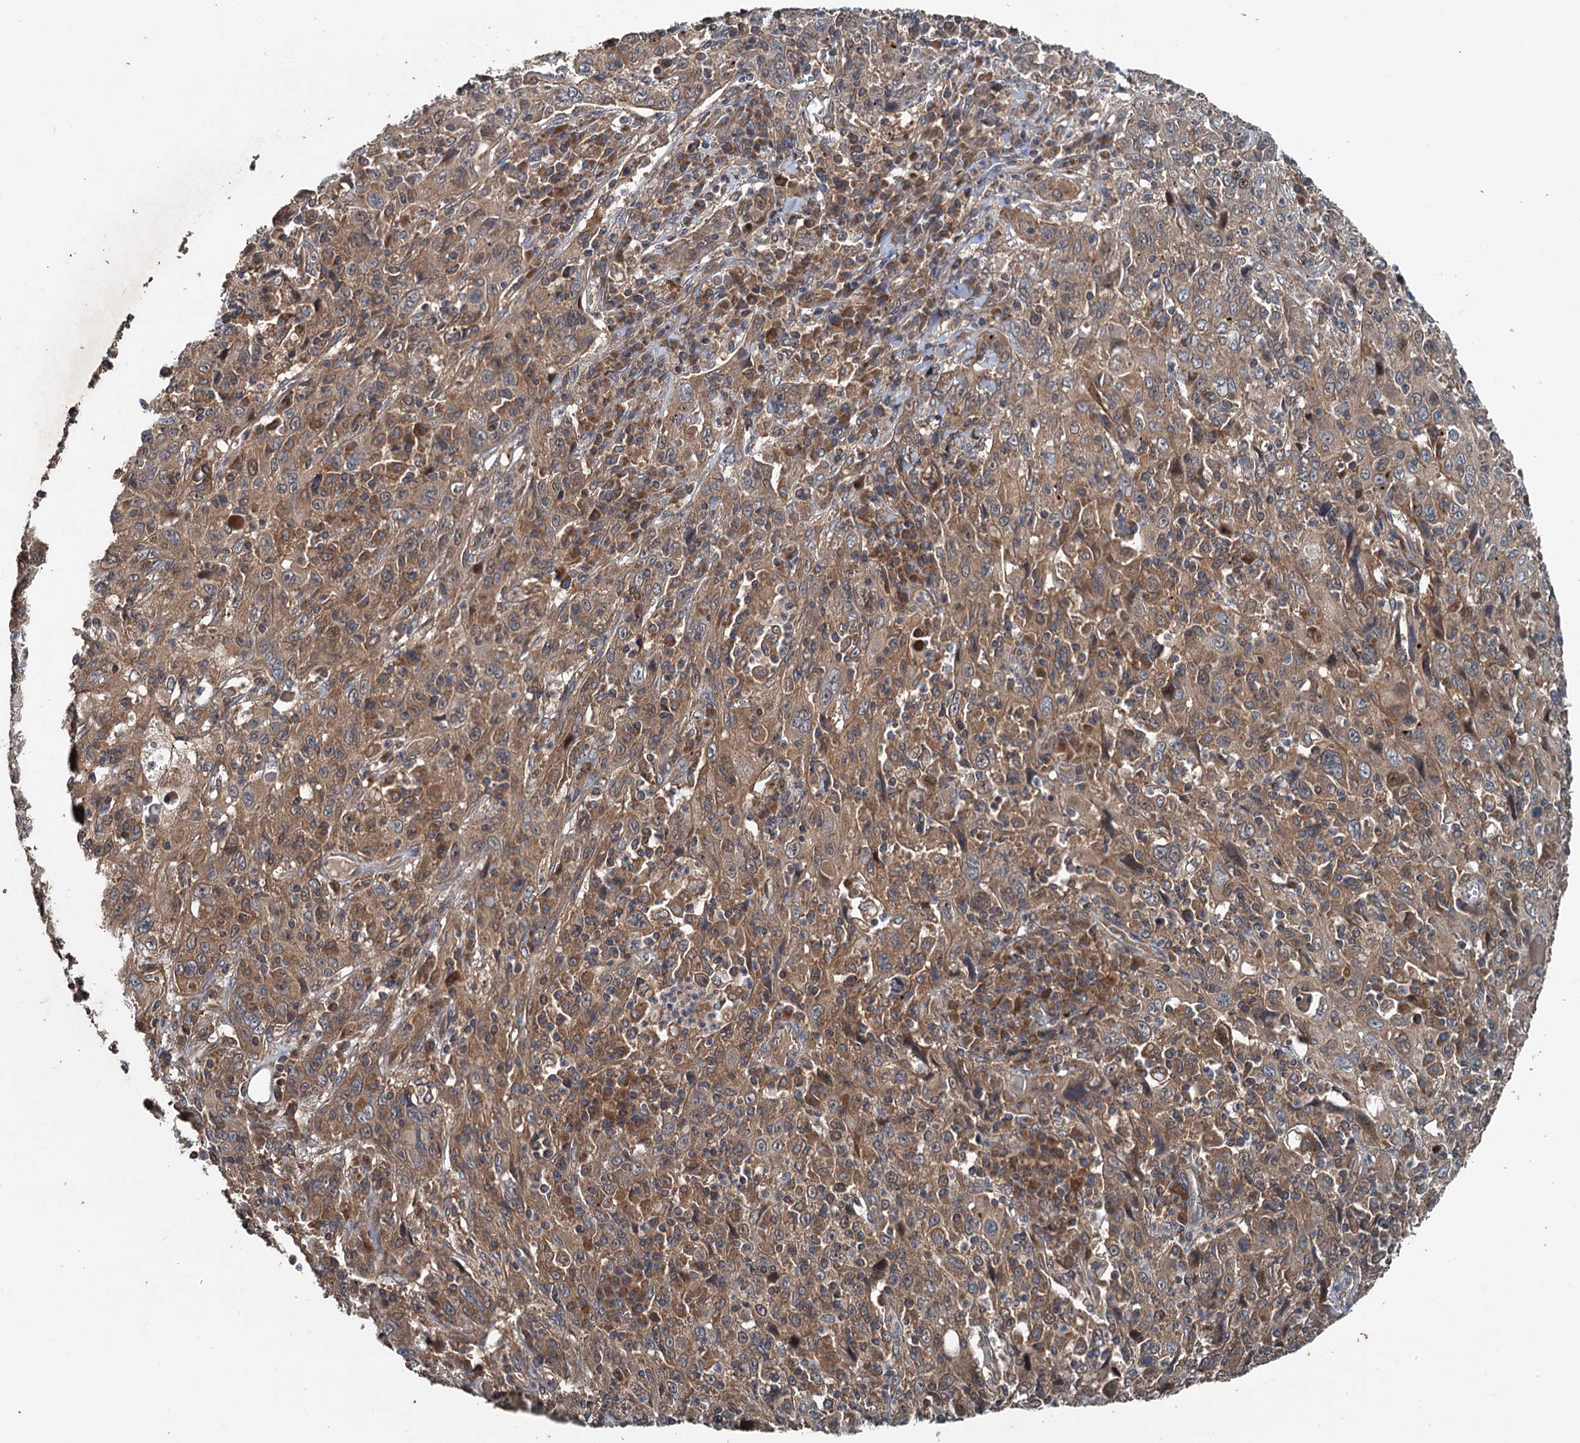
{"staining": {"intensity": "moderate", "quantity": ">75%", "location": "cytoplasmic/membranous"}, "tissue": "cervical cancer", "cell_type": "Tumor cells", "image_type": "cancer", "snomed": [{"axis": "morphology", "description": "Squamous cell carcinoma, NOS"}, {"axis": "topography", "description": "Cervix"}], "caption": "Moderate cytoplasmic/membranous expression is appreciated in about >75% of tumor cells in squamous cell carcinoma (cervical).", "gene": "TEDC1", "patient": {"sex": "female", "age": 46}}